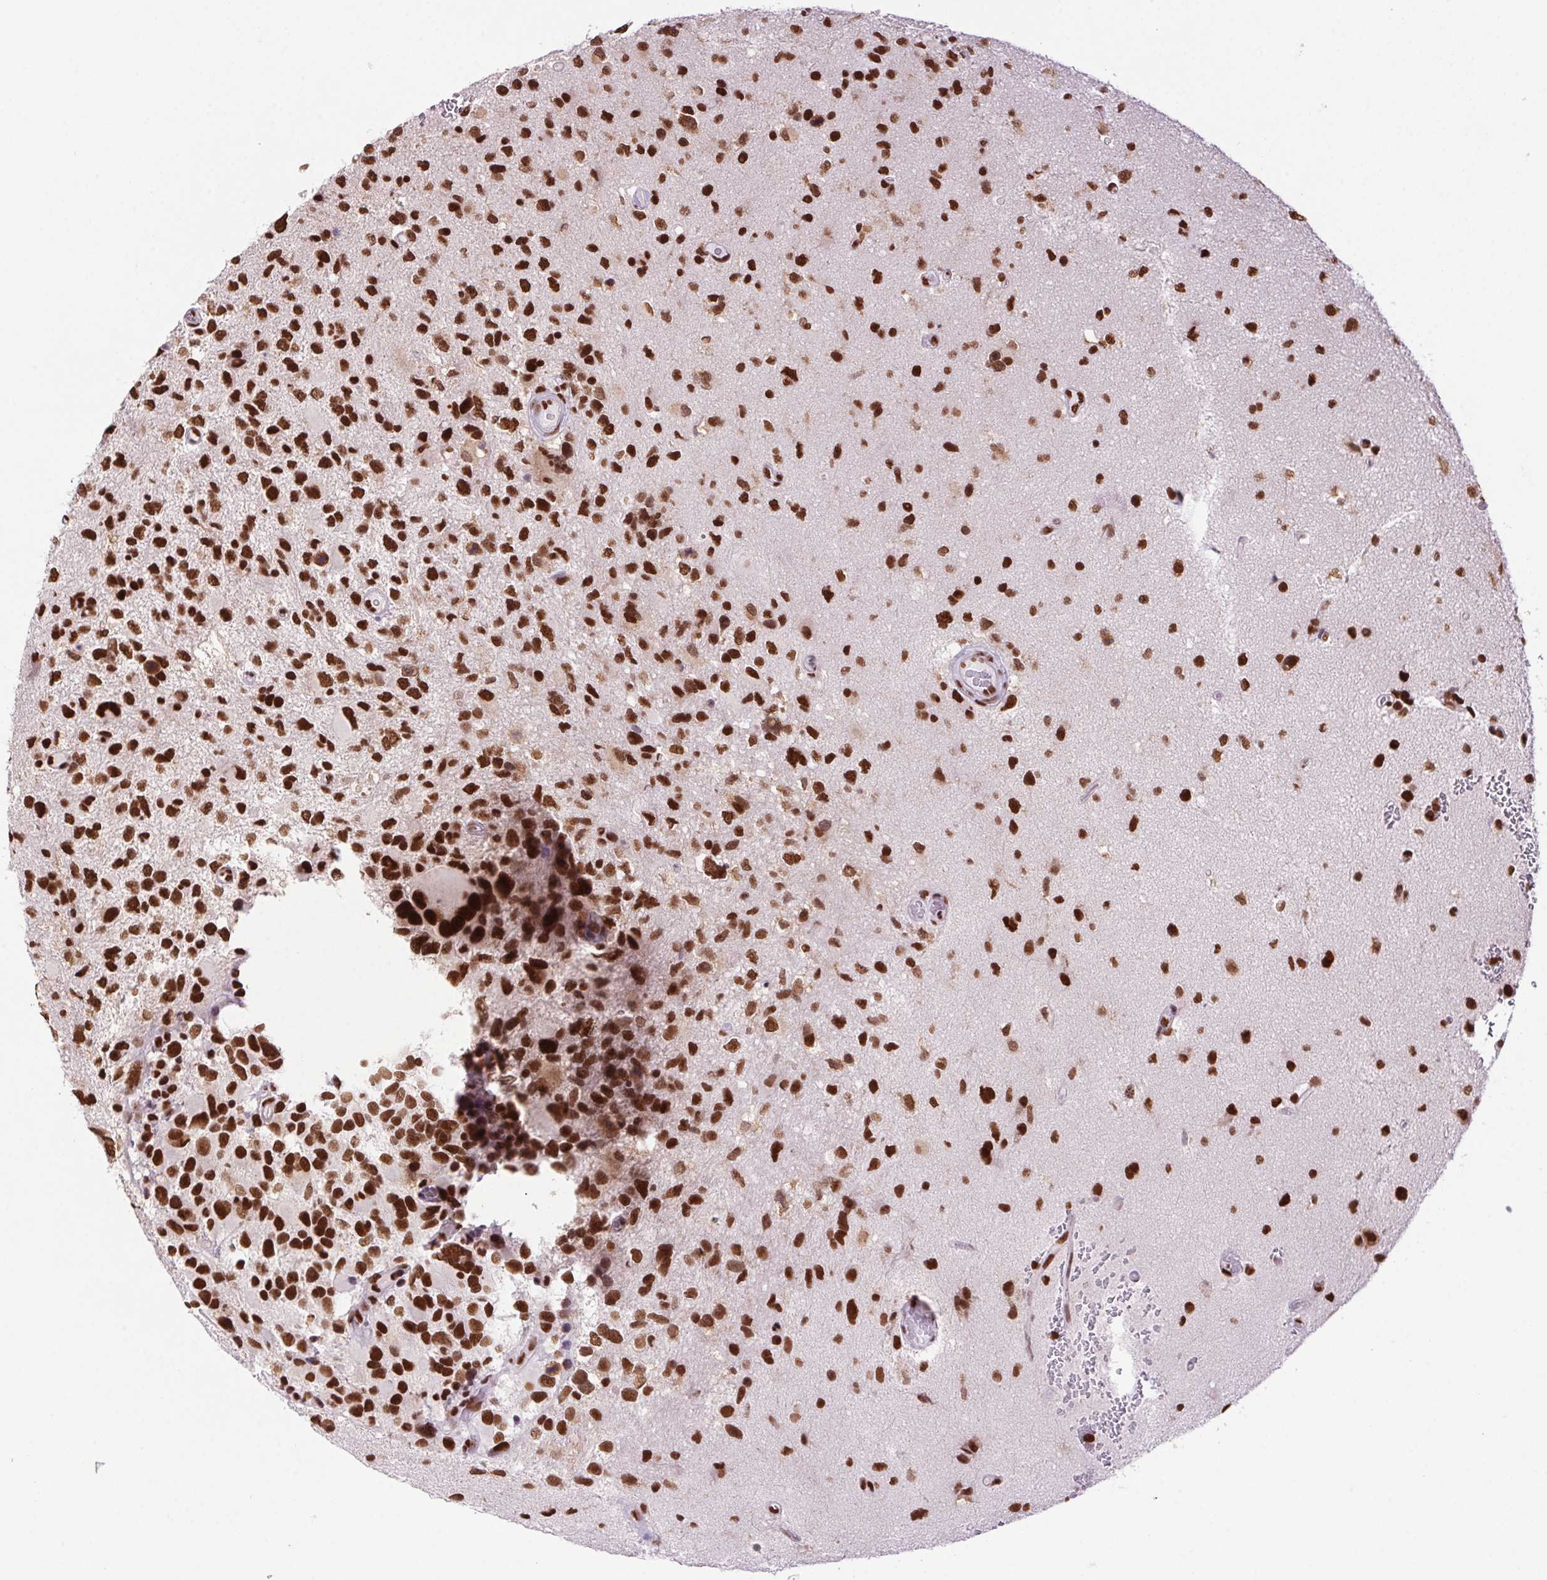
{"staining": {"intensity": "strong", "quantity": ">75%", "location": "nuclear"}, "tissue": "glioma", "cell_type": "Tumor cells", "image_type": "cancer", "snomed": [{"axis": "morphology", "description": "Glioma, malignant, Low grade"}, {"axis": "topography", "description": "Brain"}], "caption": "Immunohistochemistry micrograph of human malignant low-grade glioma stained for a protein (brown), which shows high levels of strong nuclear positivity in about >75% of tumor cells.", "gene": "ZNF207", "patient": {"sex": "female", "age": 32}}